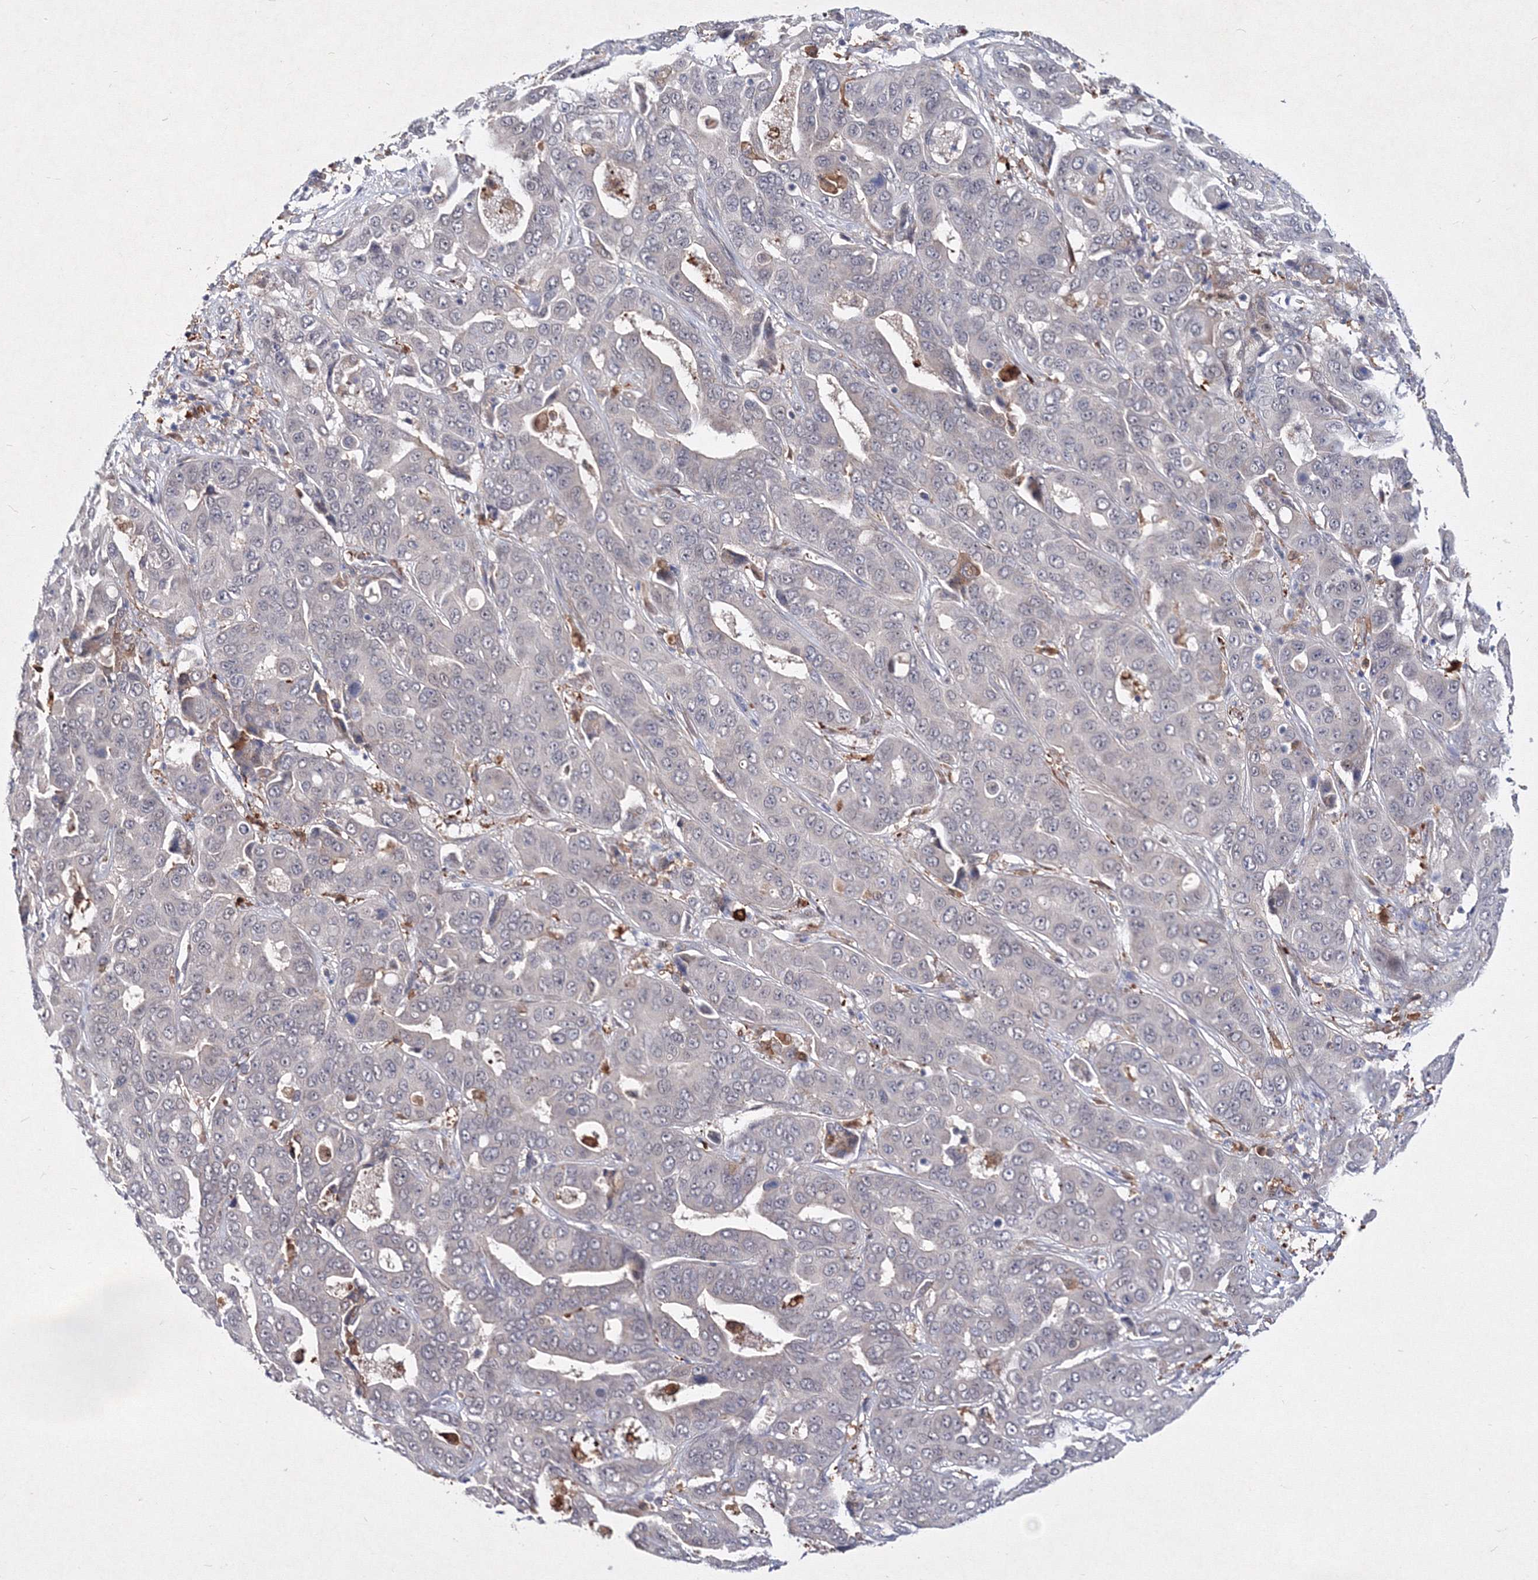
{"staining": {"intensity": "negative", "quantity": "none", "location": "none"}, "tissue": "liver cancer", "cell_type": "Tumor cells", "image_type": "cancer", "snomed": [{"axis": "morphology", "description": "Cholangiocarcinoma"}, {"axis": "topography", "description": "Liver"}], "caption": "A high-resolution image shows immunohistochemistry staining of cholangiocarcinoma (liver), which demonstrates no significant positivity in tumor cells.", "gene": "C11orf52", "patient": {"sex": "female", "age": 52}}